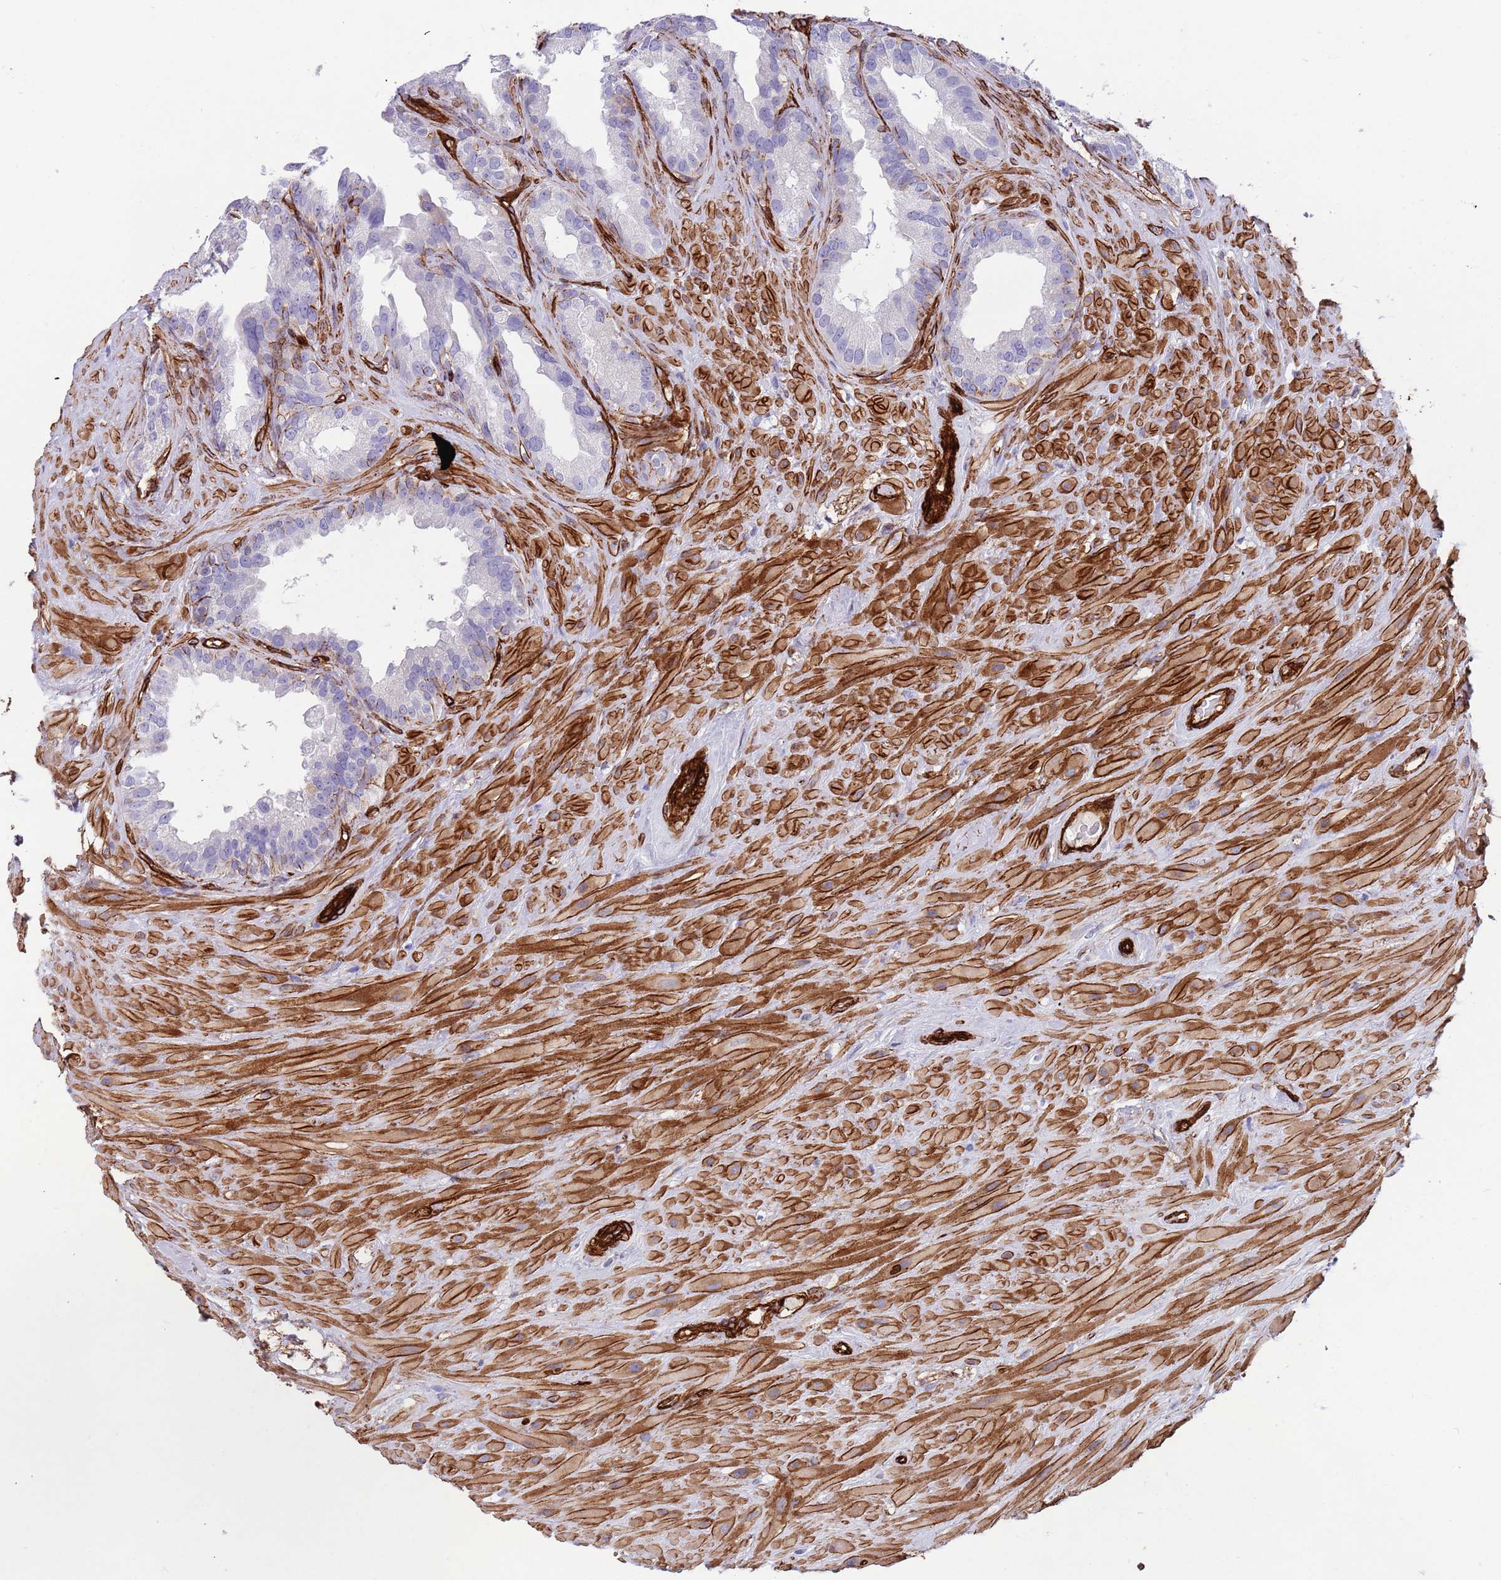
{"staining": {"intensity": "negative", "quantity": "none", "location": "none"}, "tissue": "seminal vesicle", "cell_type": "Glandular cells", "image_type": "normal", "snomed": [{"axis": "morphology", "description": "Normal tissue, NOS"}, {"axis": "topography", "description": "Seminal veicle"}], "caption": "Protein analysis of normal seminal vesicle demonstrates no significant staining in glandular cells. (Brightfield microscopy of DAB (3,3'-diaminobenzidine) IHC at high magnification).", "gene": "CAV2", "patient": {"sex": "male", "age": 80}}